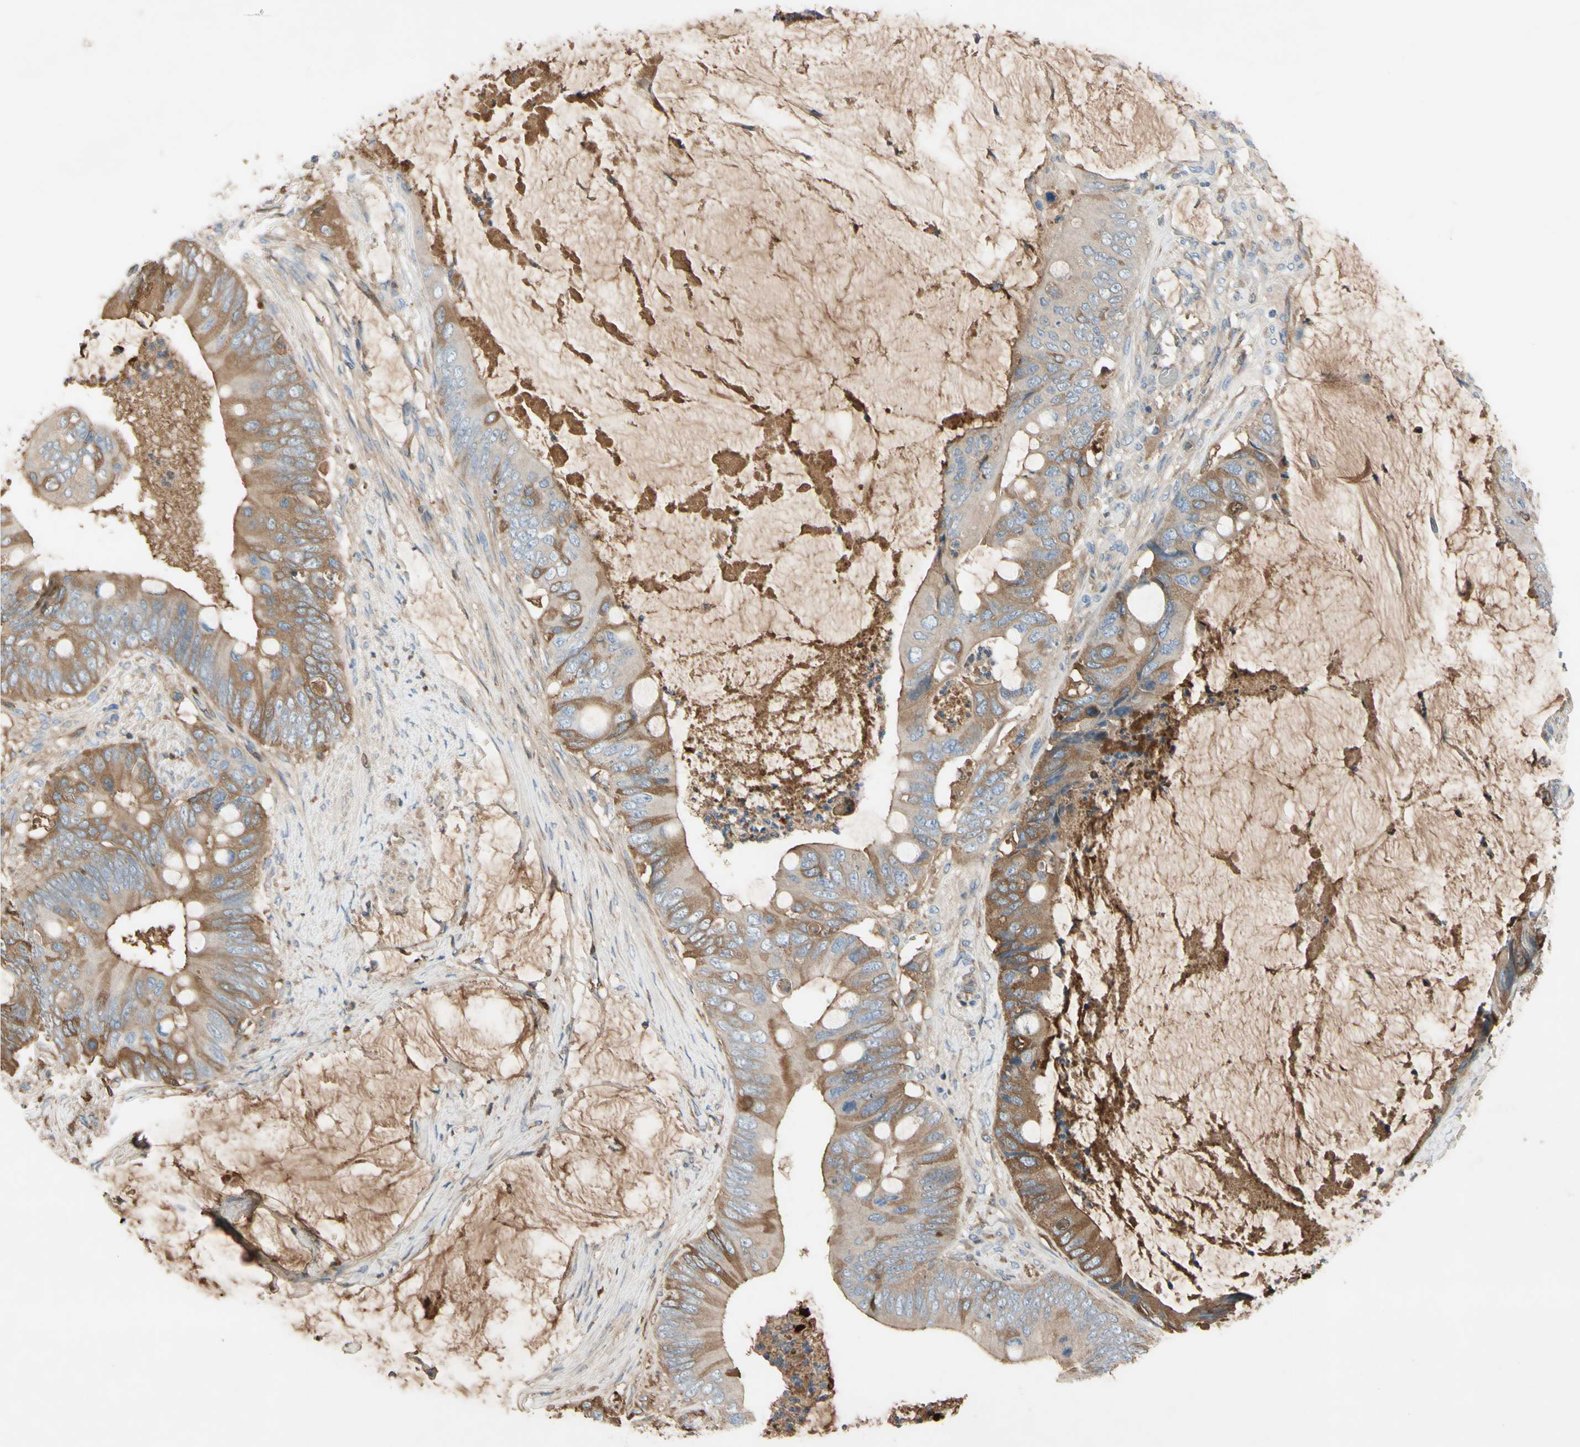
{"staining": {"intensity": "moderate", "quantity": "25%-75%", "location": "cytoplasmic/membranous"}, "tissue": "colorectal cancer", "cell_type": "Tumor cells", "image_type": "cancer", "snomed": [{"axis": "morphology", "description": "Adenocarcinoma, NOS"}, {"axis": "topography", "description": "Rectum"}], "caption": "Tumor cells demonstrate medium levels of moderate cytoplasmic/membranous staining in about 25%-75% of cells in colorectal adenocarcinoma. (Brightfield microscopy of DAB IHC at high magnification).", "gene": "TIMP2", "patient": {"sex": "female", "age": 77}}